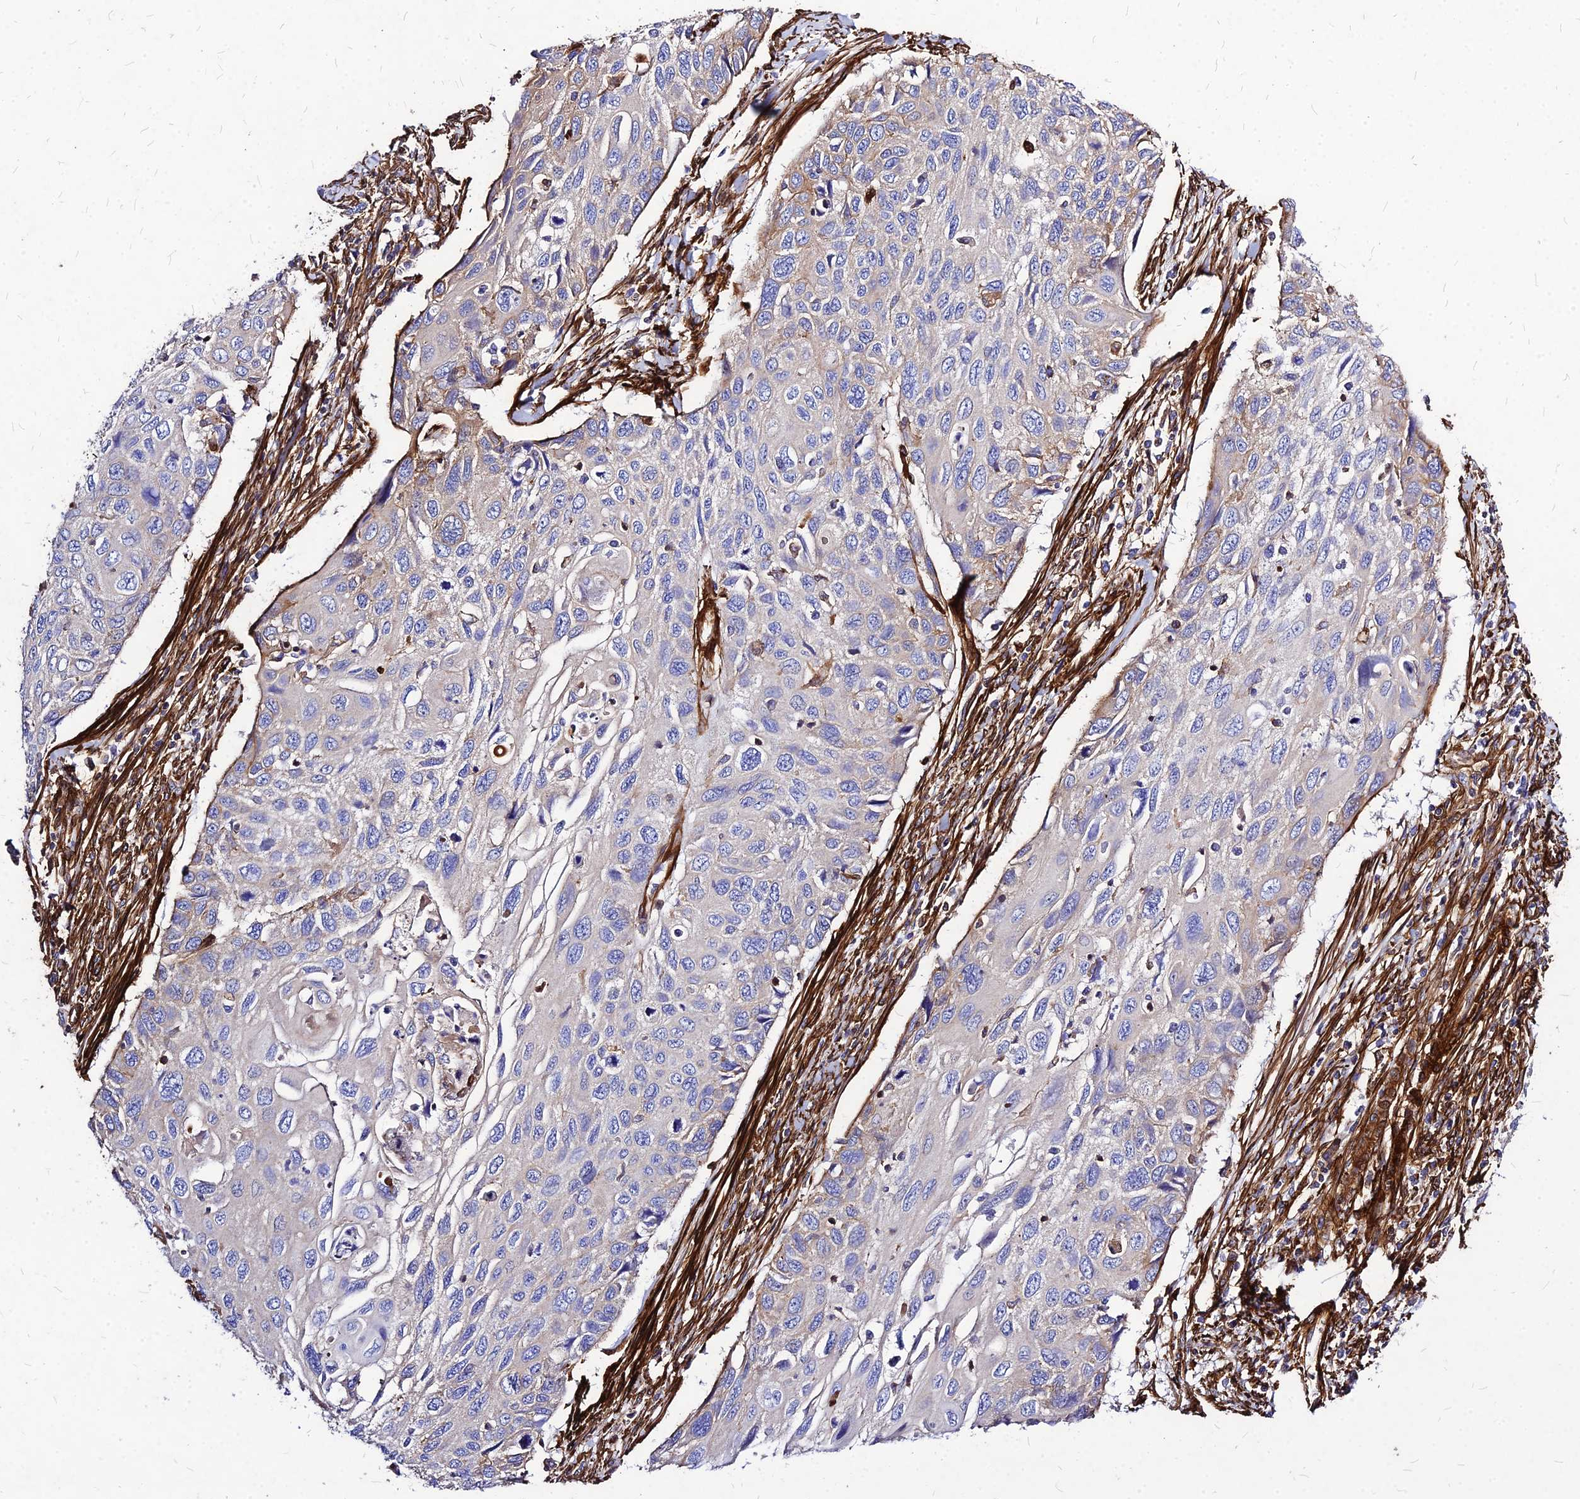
{"staining": {"intensity": "negative", "quantity": "none", "location": "none"}, "tissue": "cervical cancer", "cell_type": "Tumor cells", "image_type": "cancer", "snomed": [{"axis": "morphology", "description": "Squamous cell carcinoma, NOS"}, {"axis": "topography", "description": "Cervix"}], "caption": "Immunohistochemistry histopathology image of neoplastic tissue: human cervical cancer stained with DAB (3,3'-diaminobenzidine) demonstrates no significant protein staining in tumor cells. (Brightfield microscopy of DAB (3,3'-diaminobenzidine) immunohistochemistry at high magnification).", "gene": "EFCC1", "patient": {"sex": "female", "age": 70}}